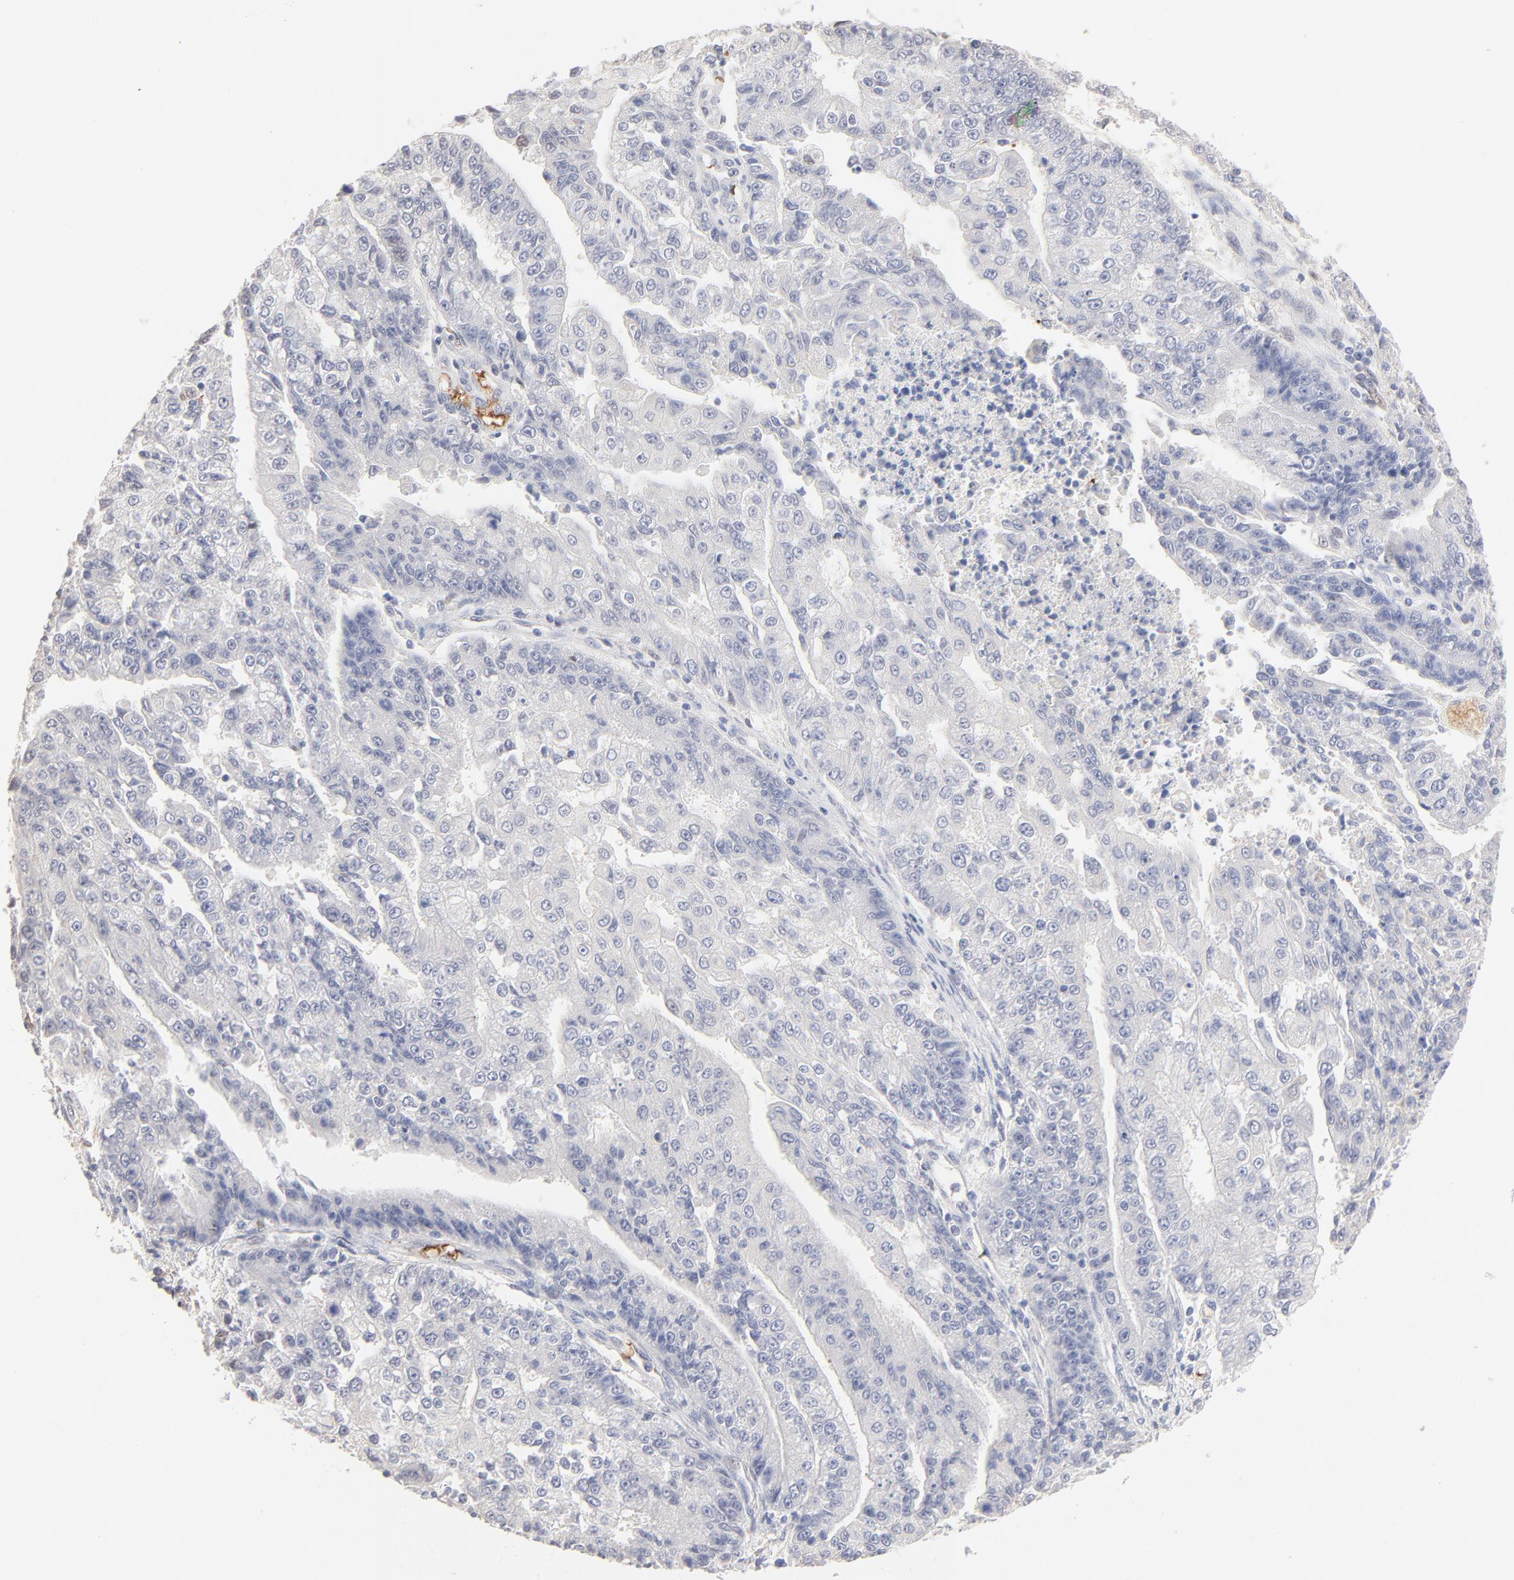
{"staining": {"intensity": "negative", "quantity": "none", "location": "none"}, "tissue": "endometrial cancer", "cell_type": "Tumor cells", "image_type": "cancer", "snomed": [{"axis": "morphology", "description": "Adenocarcinoma, NOS"}, {"axis": "topography", "description": "Endometrium"}], "caption": "Immunohistochemical staining of endometrial cancer (adenocarcinoma) demonstrates no significant positivity in tumor cells.", "gene": "SPTB", "patient": {"sex": "female", "age": 75}}